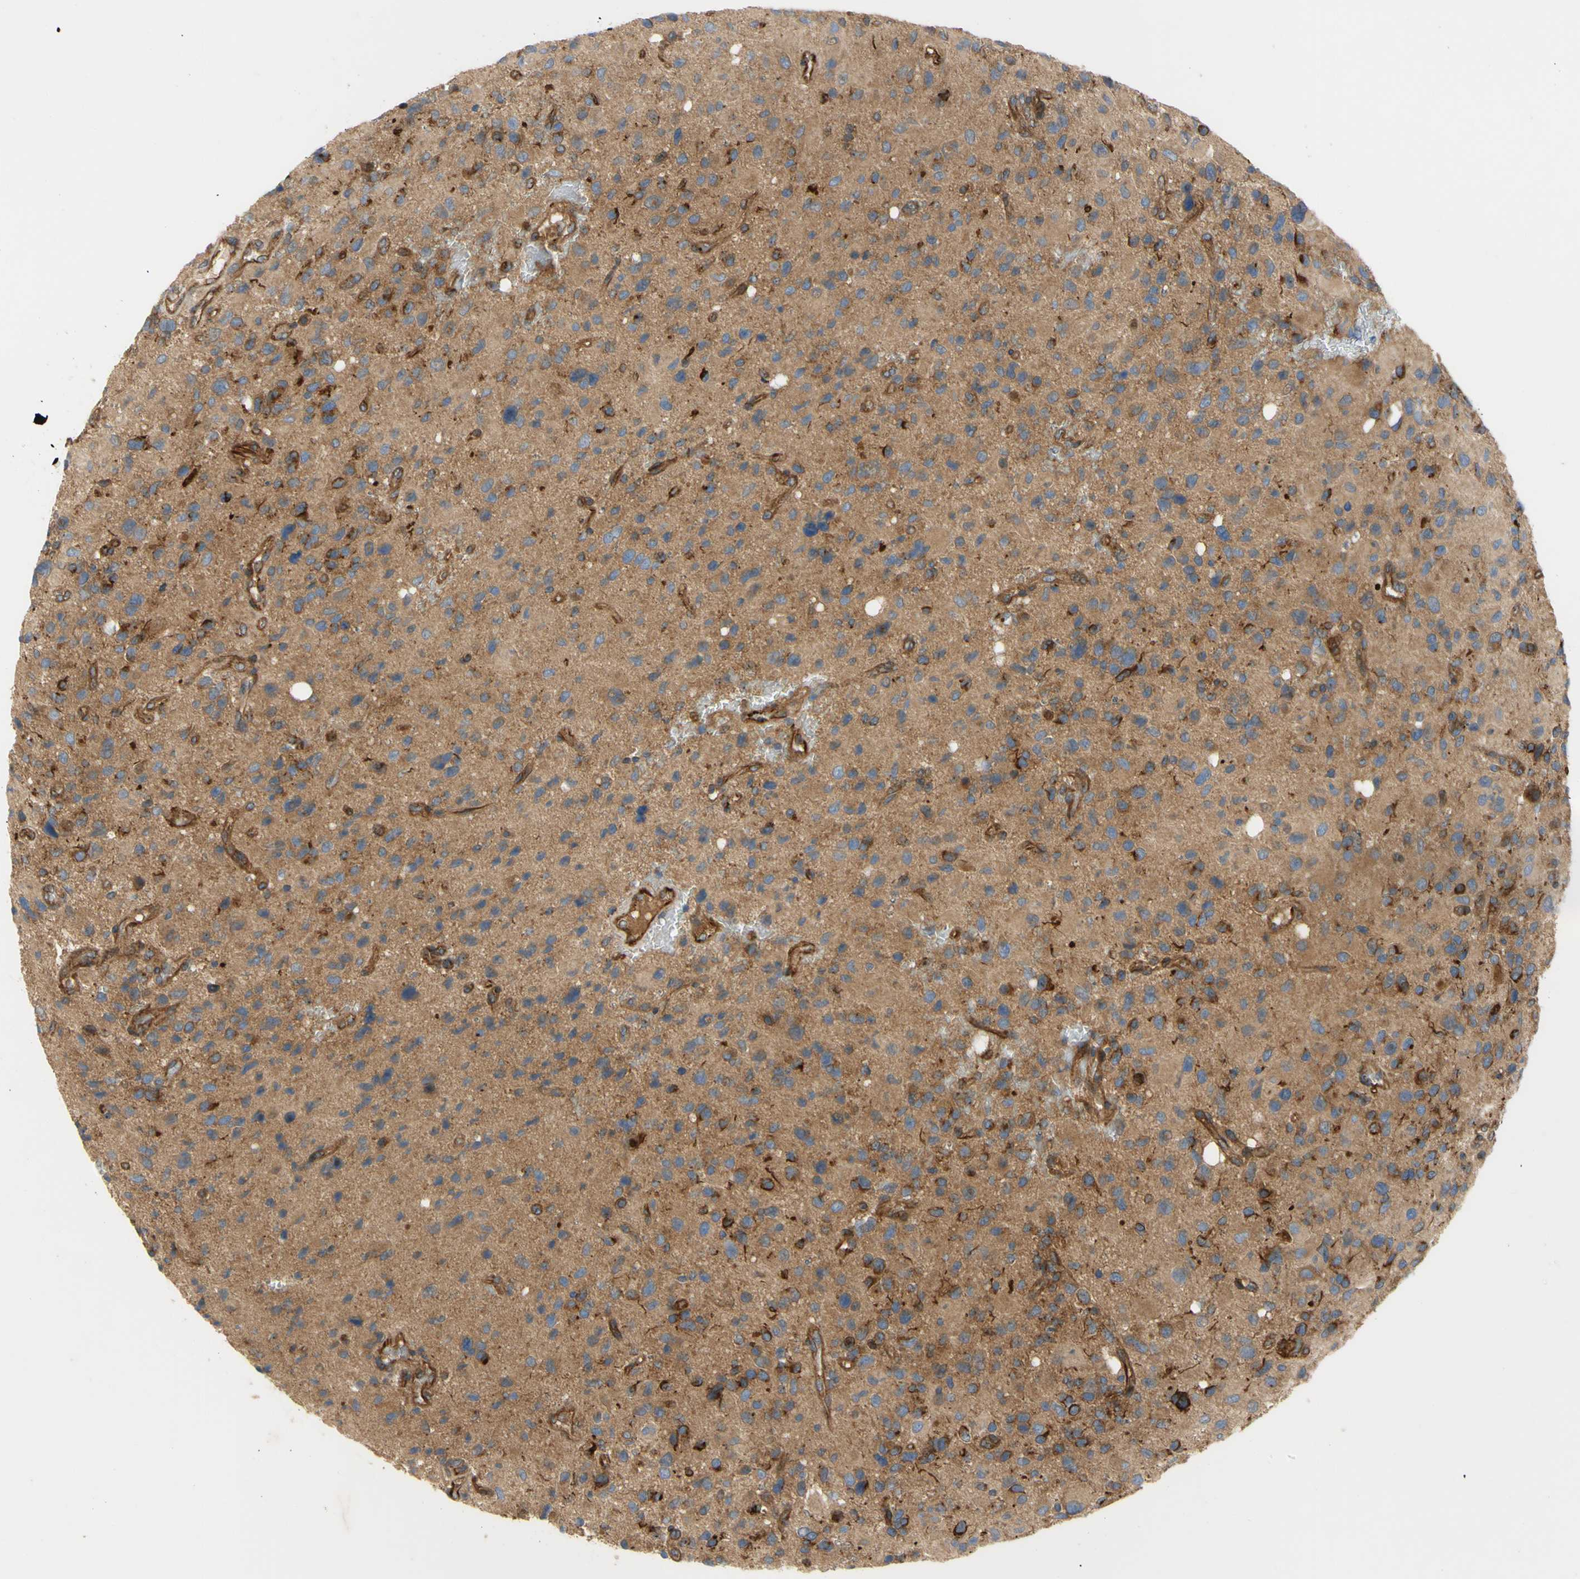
{"staining": {"intensity": "moderate", "quantity": "25%-75%", "location": "cytoplasmic/membranous"}, "tissue": "glioma", "cell_type": "Tumor cells", "image_type": "cancer", "snomed": [{"axis": "morphology", "description": "Glioma, malignant, High grade"}, {"axis": "topography", "description": "Brain"}], "caption": "About 25%-75% of tumor cells in glioma demonstrate moderate cytoplasmic/membranous protein positivity as visualized by brown immunohistochemical staining.", "gene": "TUBG2", "patient": {"sex": "male", "age": 48}}